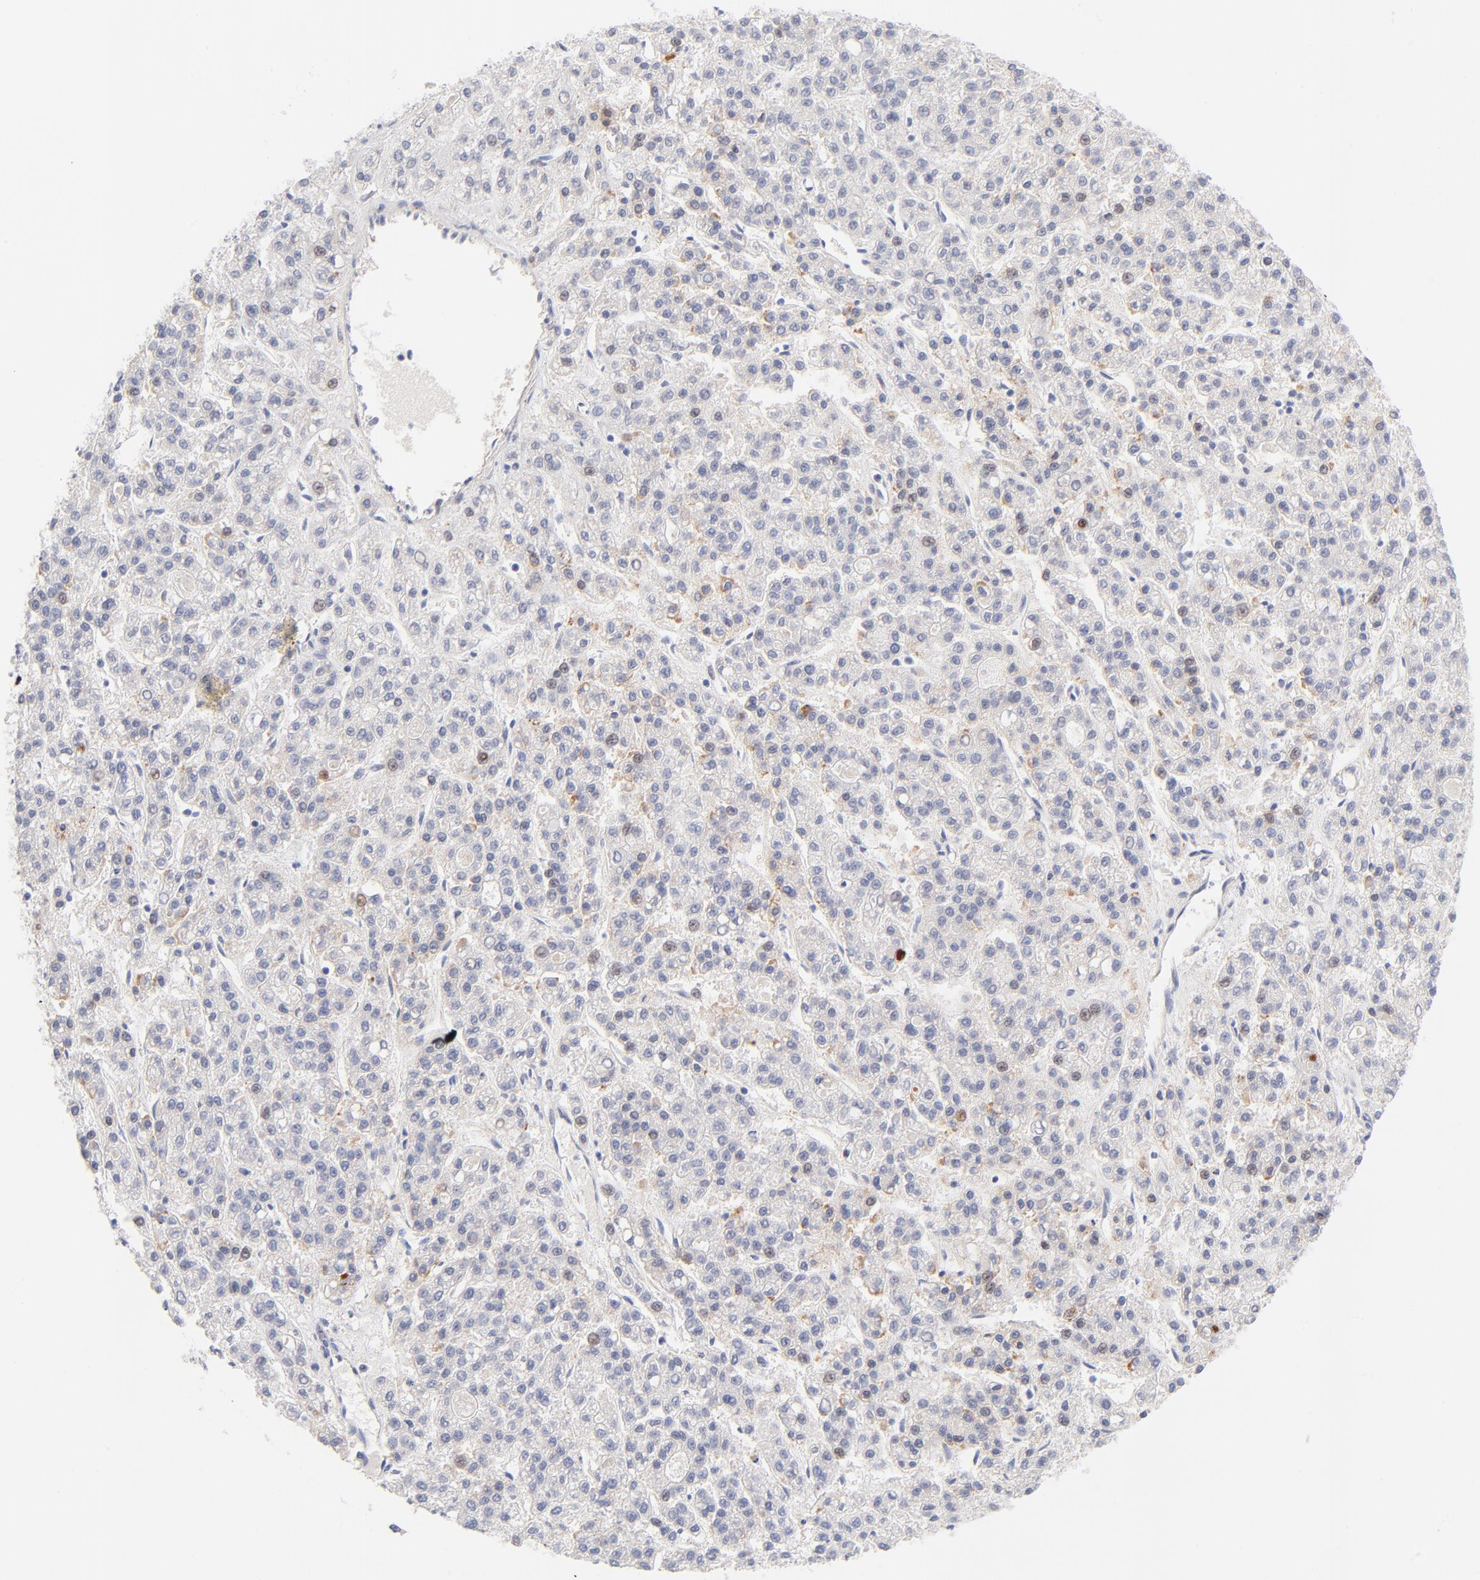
{"staining": {"intensity": "weak", "quantity": "<25%", "location": "nuclear"}, "tissue": "liver cancer", "cell_type": "Tumor cells", "image_type": "cancer", "snomed": [{"axis": "morphology", "description": "Carcinoma, Hepatocellular, NOS"}, {"axis": "topography", "description": "Liver"}], "caption": "The photomicrograph reveals no staining of tumor cells in hepatocellular carcinoma (liver). The staining was performed using DAB to visualize the protein expression in brown, while the nuclei were stained in blue with hematoxylin (Magnification: 20x).", "gene": "AFF2", "patient": {"sex": "male", "age": 70}}